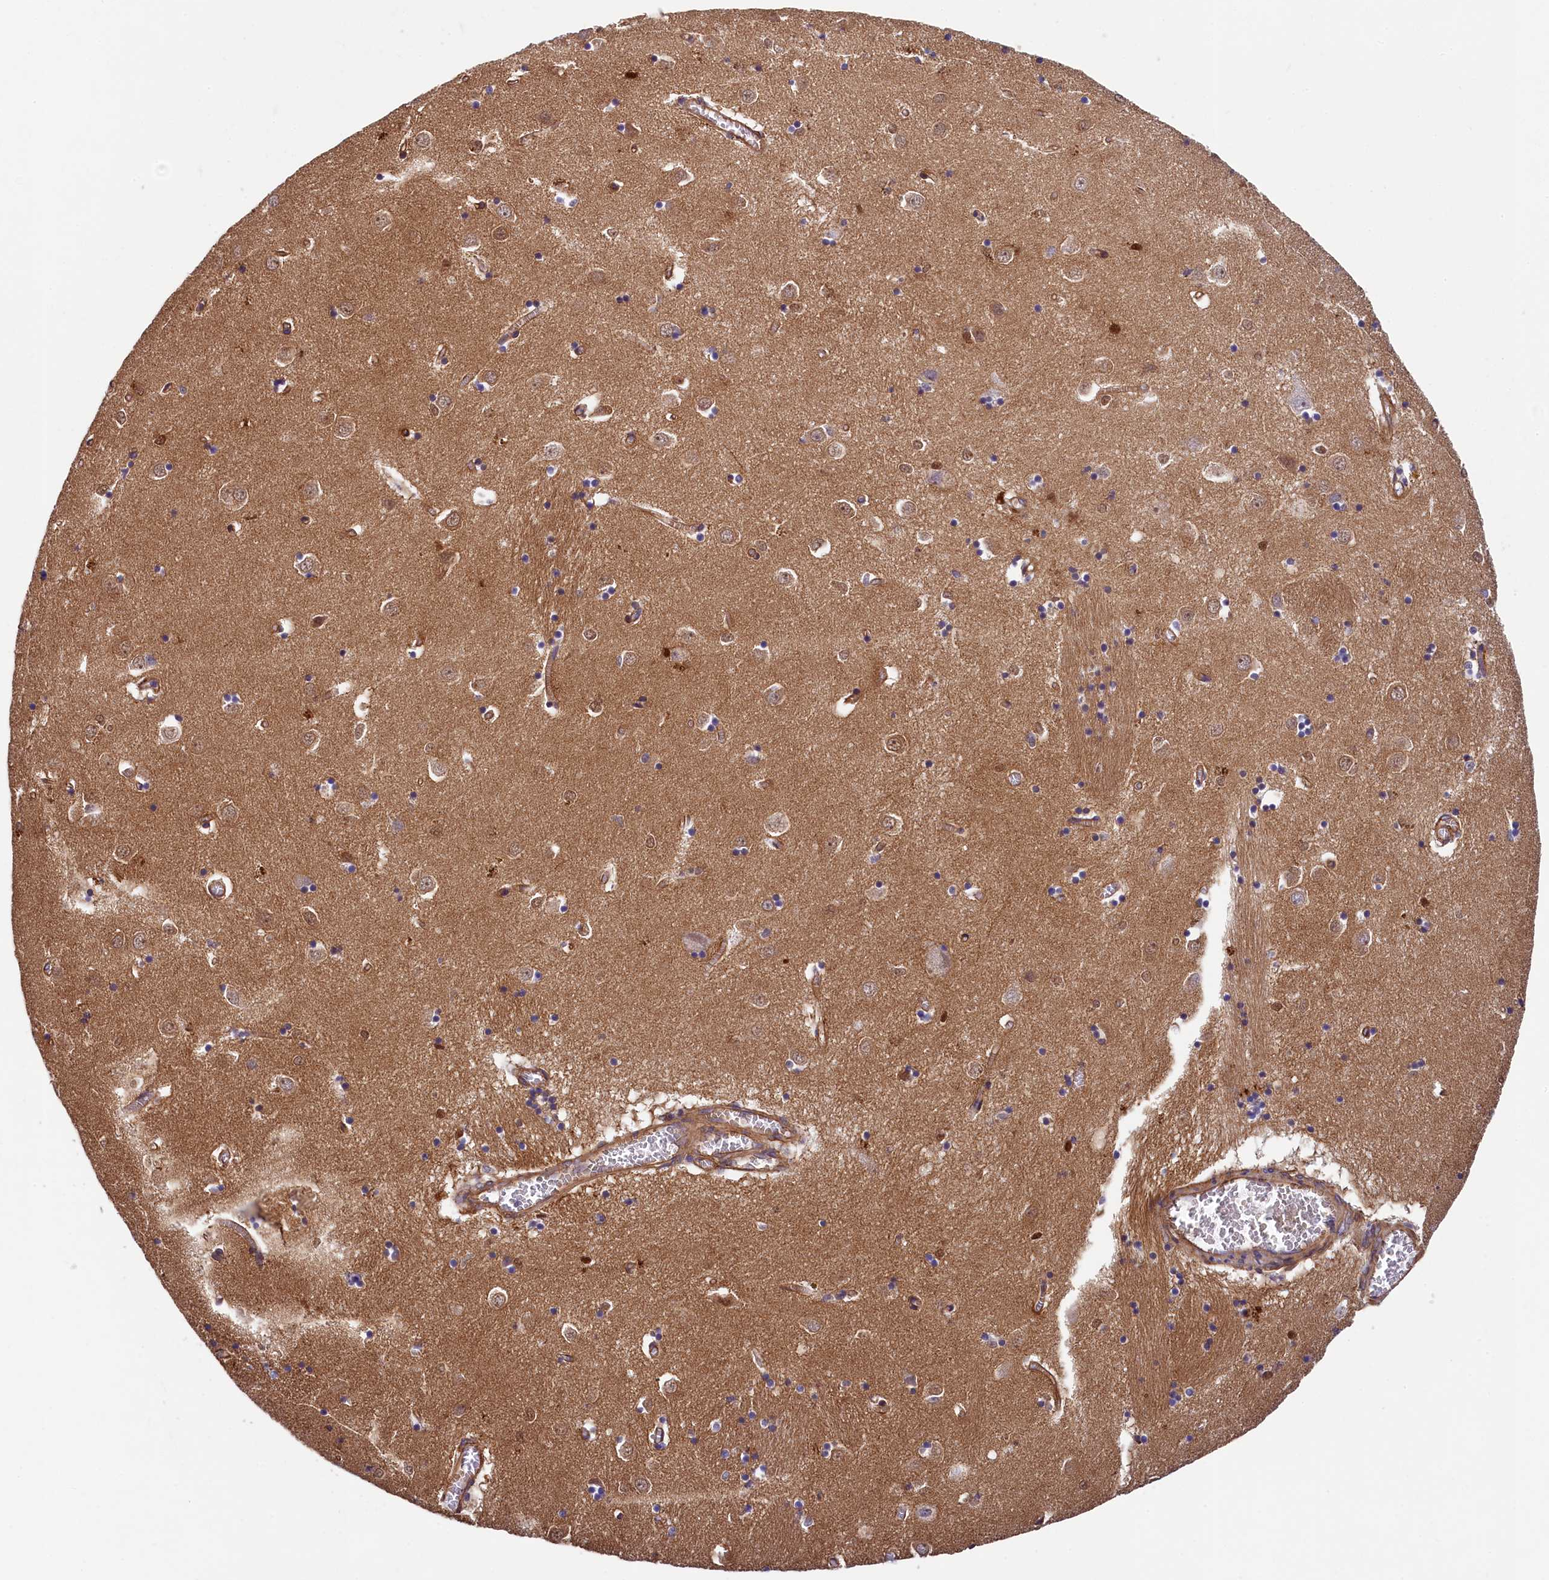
{"staining": {"intensity": "weak", "quantity": "<25%", "location": "cytoplasmic/membranous"}, "tissue": "caudate", "cell_type": "Glial cells", "image_type": "normal", "snomed": [{"axis": "morphology", "description": "Normal tissue, NOS"}, {"axis": "topography", "description": "Lateral ventricle wall"}], "caption": "Immunohistochemistry (IHC) micrograph of benign caudate stained for a protein (brown), which reveals no positivity in glial cells. The staining was performed using DAB (3,3'-diaminobenzidine) to visualize the protein expression in brown, while the nuclei were stained in blue with hematoxylin (Magnification: 20x).", "gene": "ARL14EP", "patient": {"sex": "male", "age": 70}}